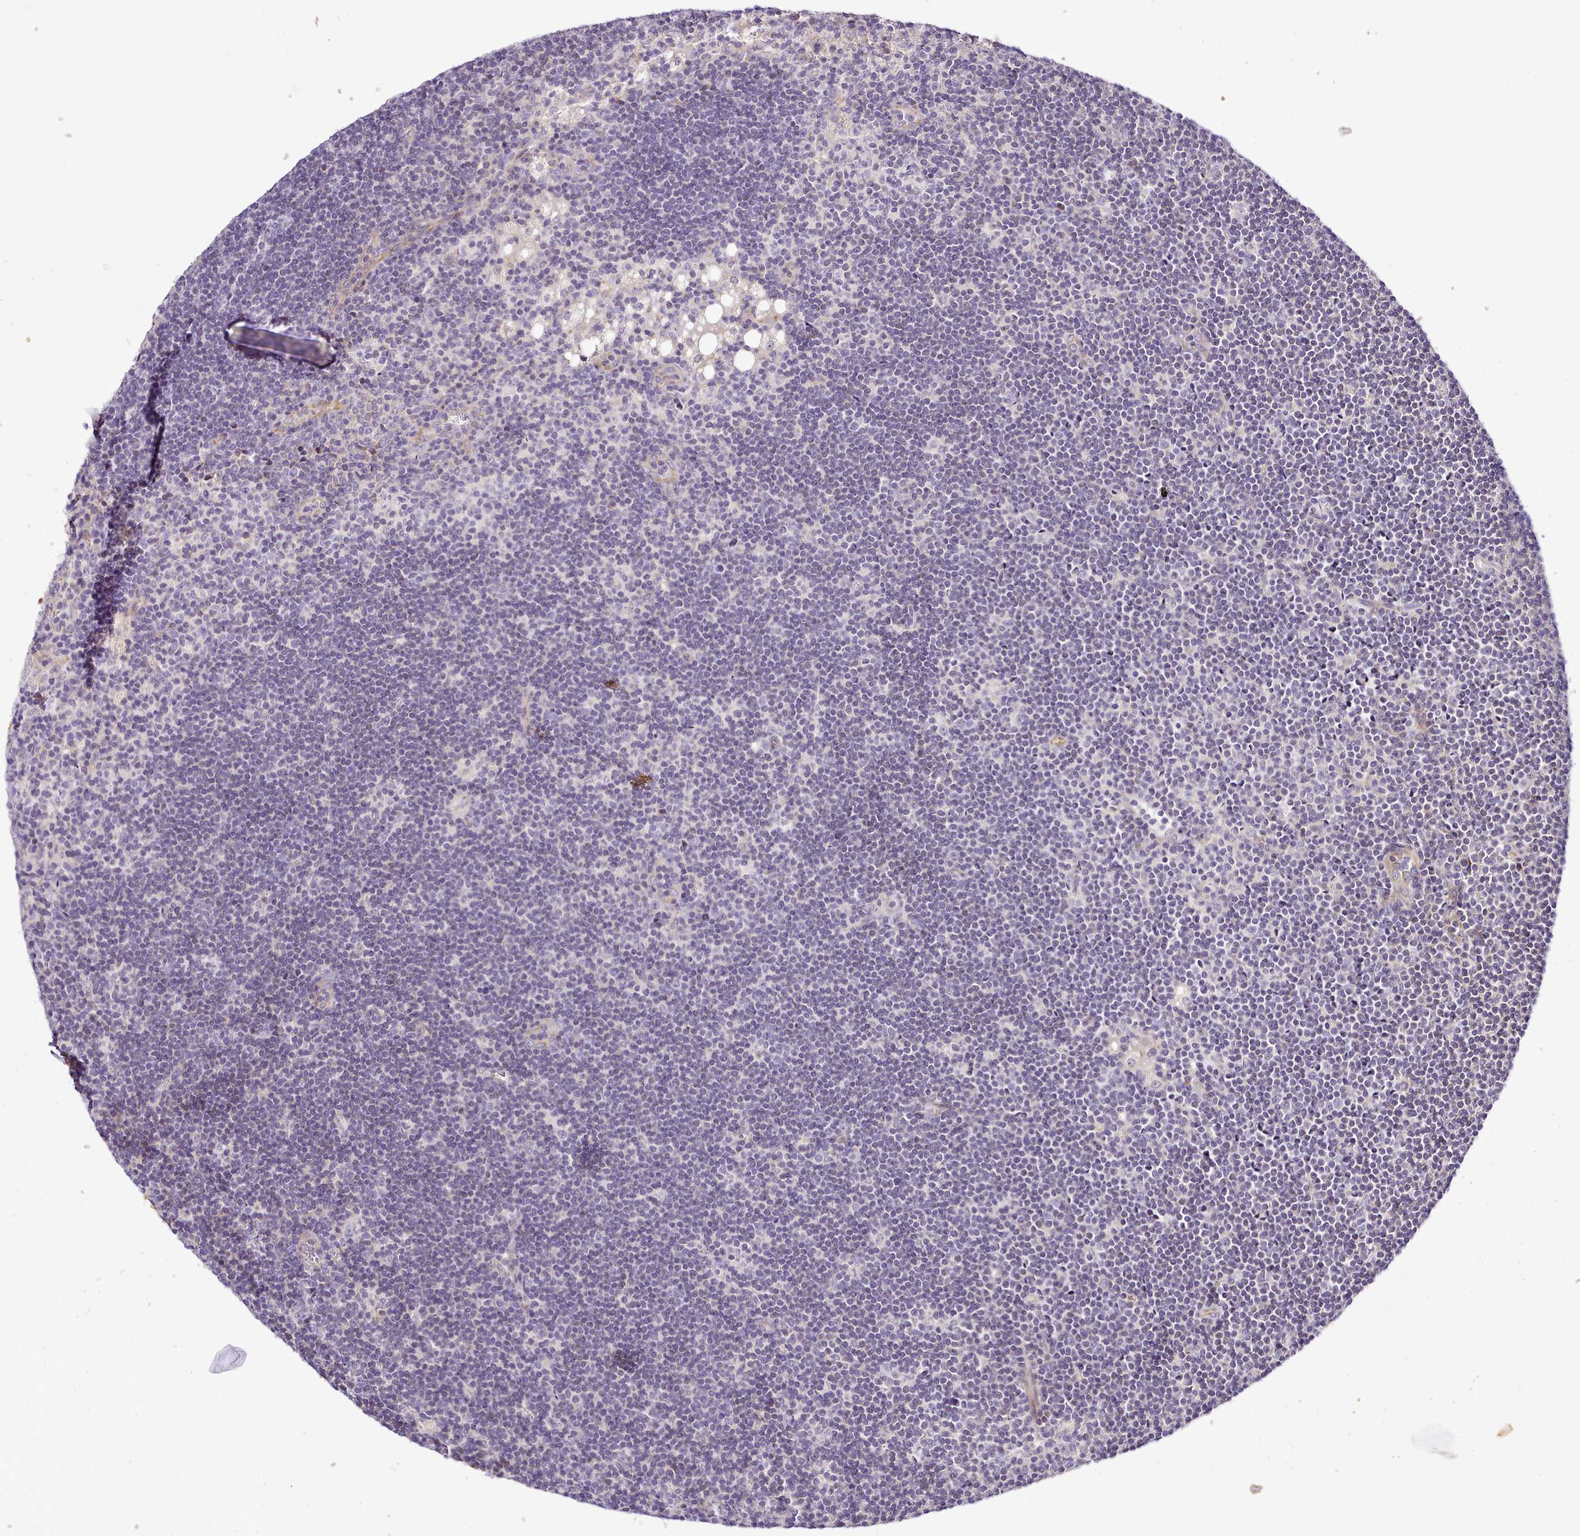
{"staining": {"intensity": "negative", "quantity": "none", "location": "none"}, "tissue": "lymph node", "cell_type": "Germinal center cells", "image_type": "normal", "snomed": [{"axis": "morphology", "description": "Normal tissue, NOS"}, {"axis": "topography", "description": "Lymph node"}], "caption": "Immunohistochemistry (IHC) histopathology image of normal lymph node: human lymph node stained with DAB reveals no significant protein staining in germinal center cells. (DAB (3,3'-diaminobenzidine) immunohistochemistry (IHC), high magnification).", "gene": "NBPF10", "patient": {"sex": "male", "age": 24}}